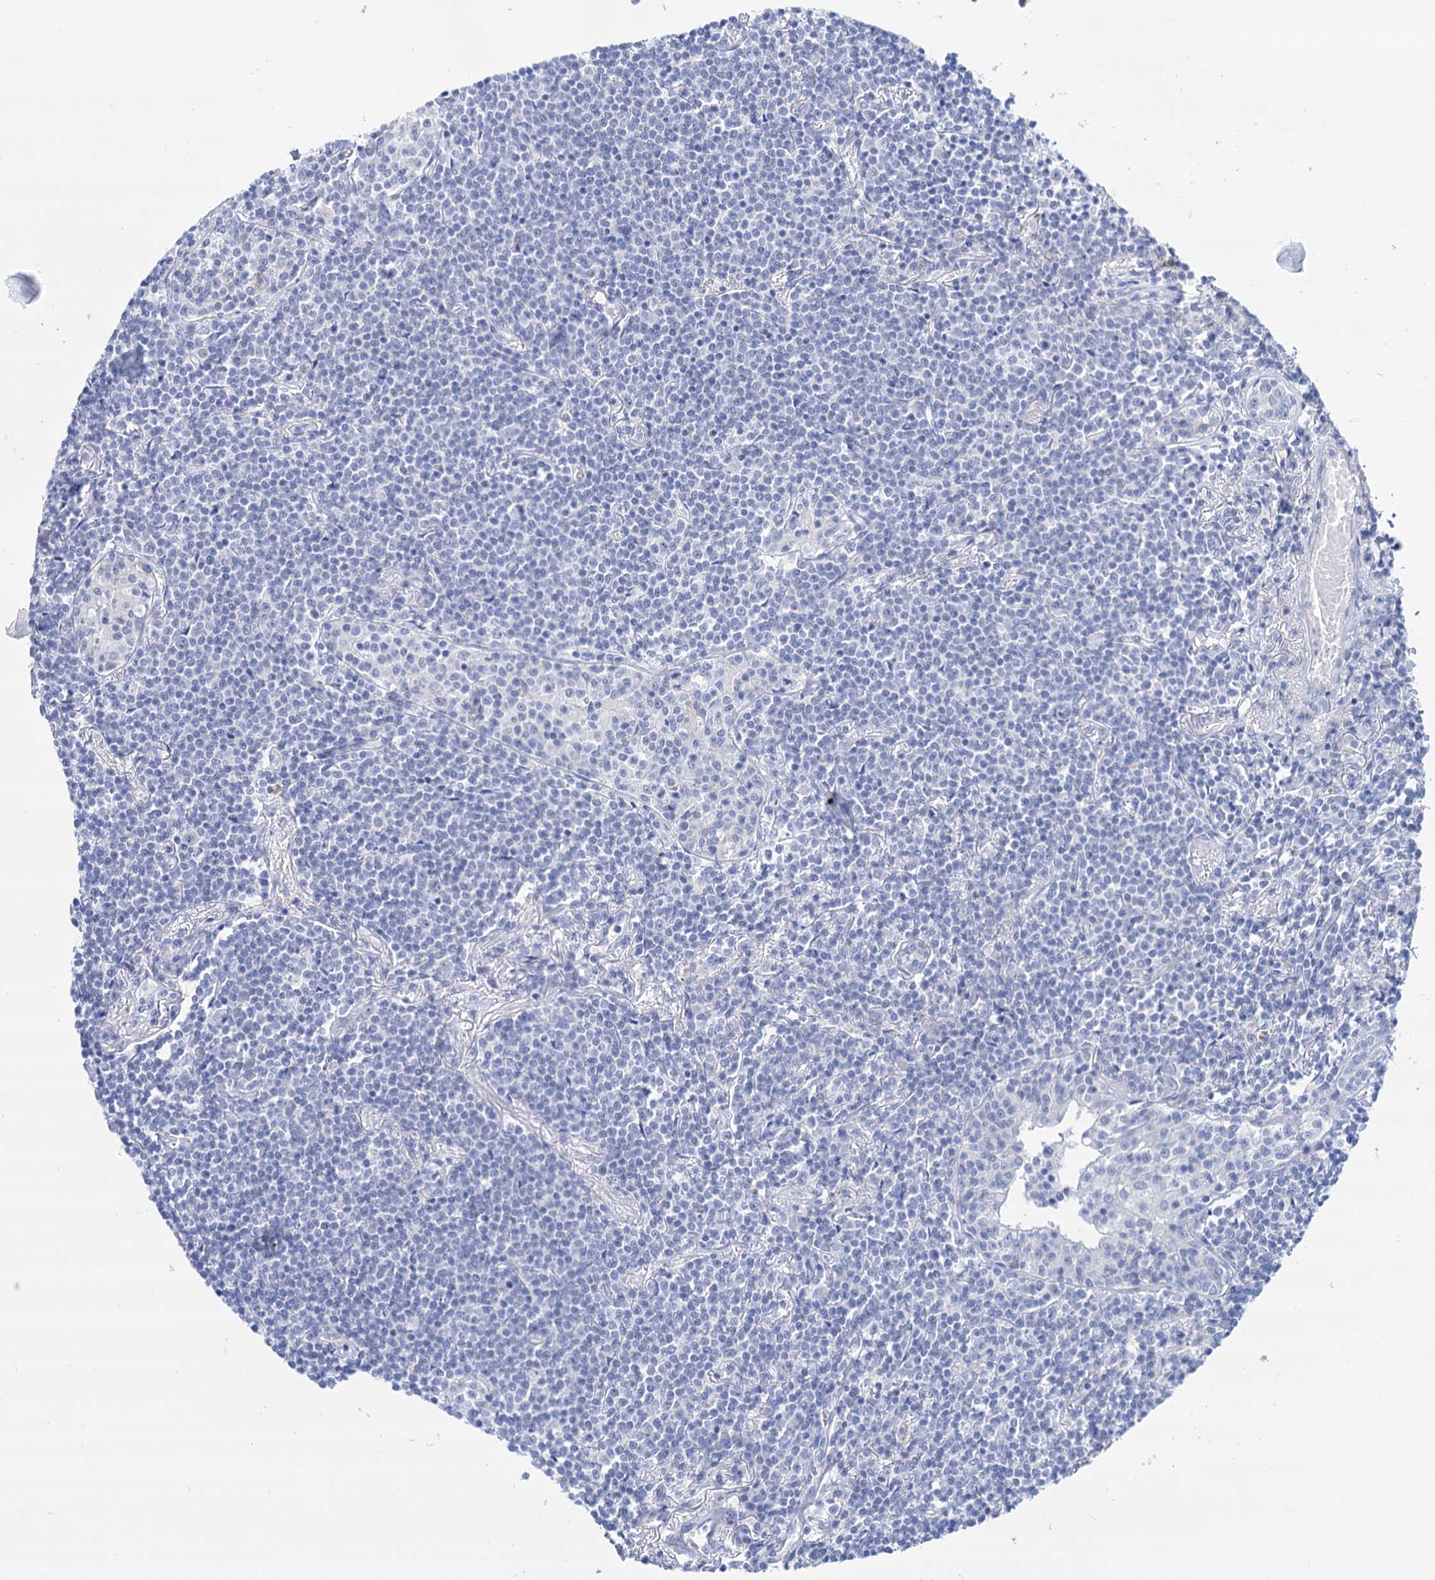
{"staining": {"intensity": "negative", "quantity": "none", "location": "none"}, "tissue": "lymphoma", "cell_type": "Tumor cells", "image_type": "cancer", "snomed": [{"axis": "morphology", "description": "Malignant lymphoma, non-Hodgkin's type, Low grade"}, {"axis": "topography", "description": "Lung"}], "caption": "The histopathology image reveals no significant expression in tumor cells of malignant lymphoma, non-Hodgkin's type (low-grade).", "gene": "YARS2", "patient": {"sex": "female", "age": 71}}